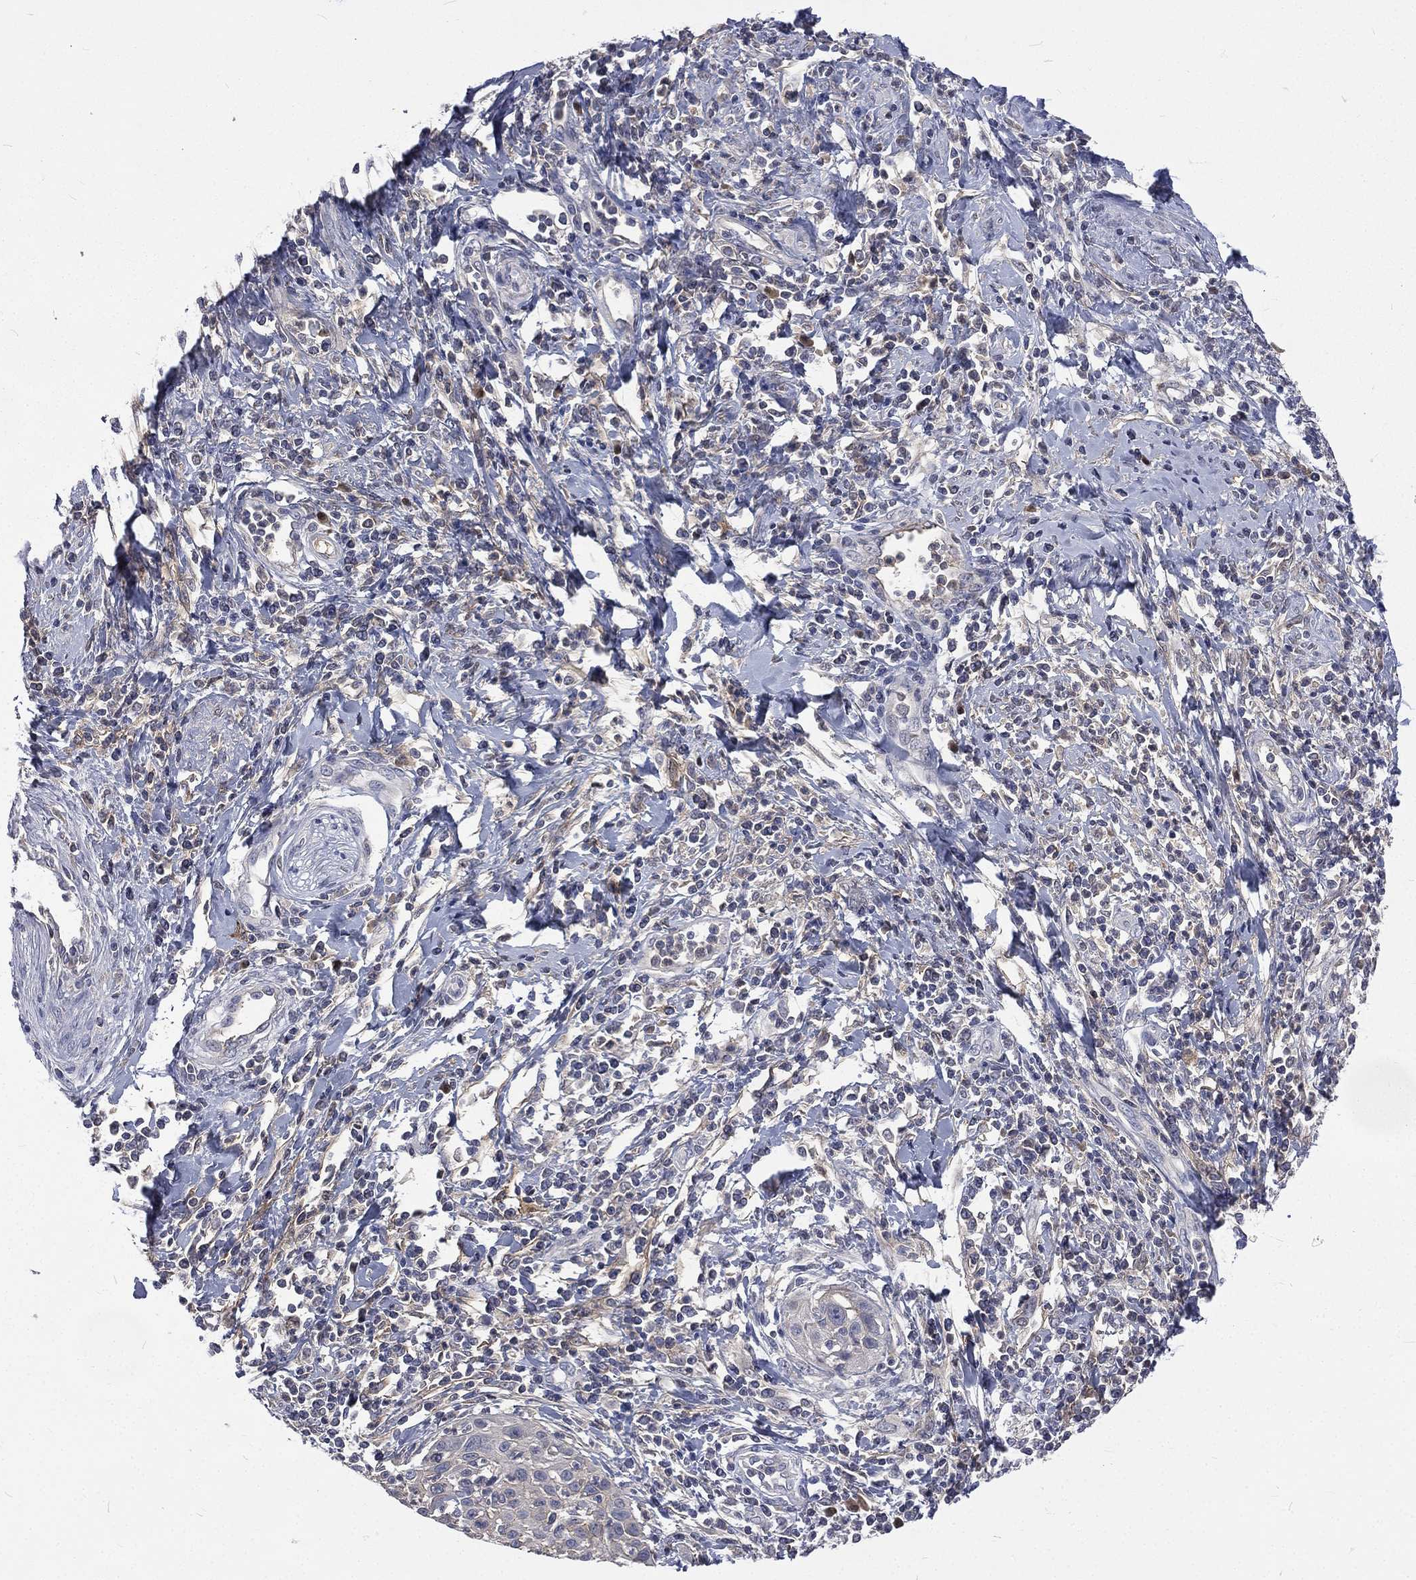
{"staining": {"intensity": "negative", "quantity": "none", "location": "none"}, "tissue": "cervical cancer", "cell_type": "Tumor cells", "image_type": "cancer", "snomed": [{"axis": "morphology", "description": "Squamous cell carcinoma, NOS"}, {"axis": "topography", "description": "Cervix"}], "caption": "Cervical cancer (squamous cell carcinoma) stained for a protein using immunohistochemistry shows no positivity tumor cells.", "gene": "CA12", "patient": {"sex": "female", "age": 26}}